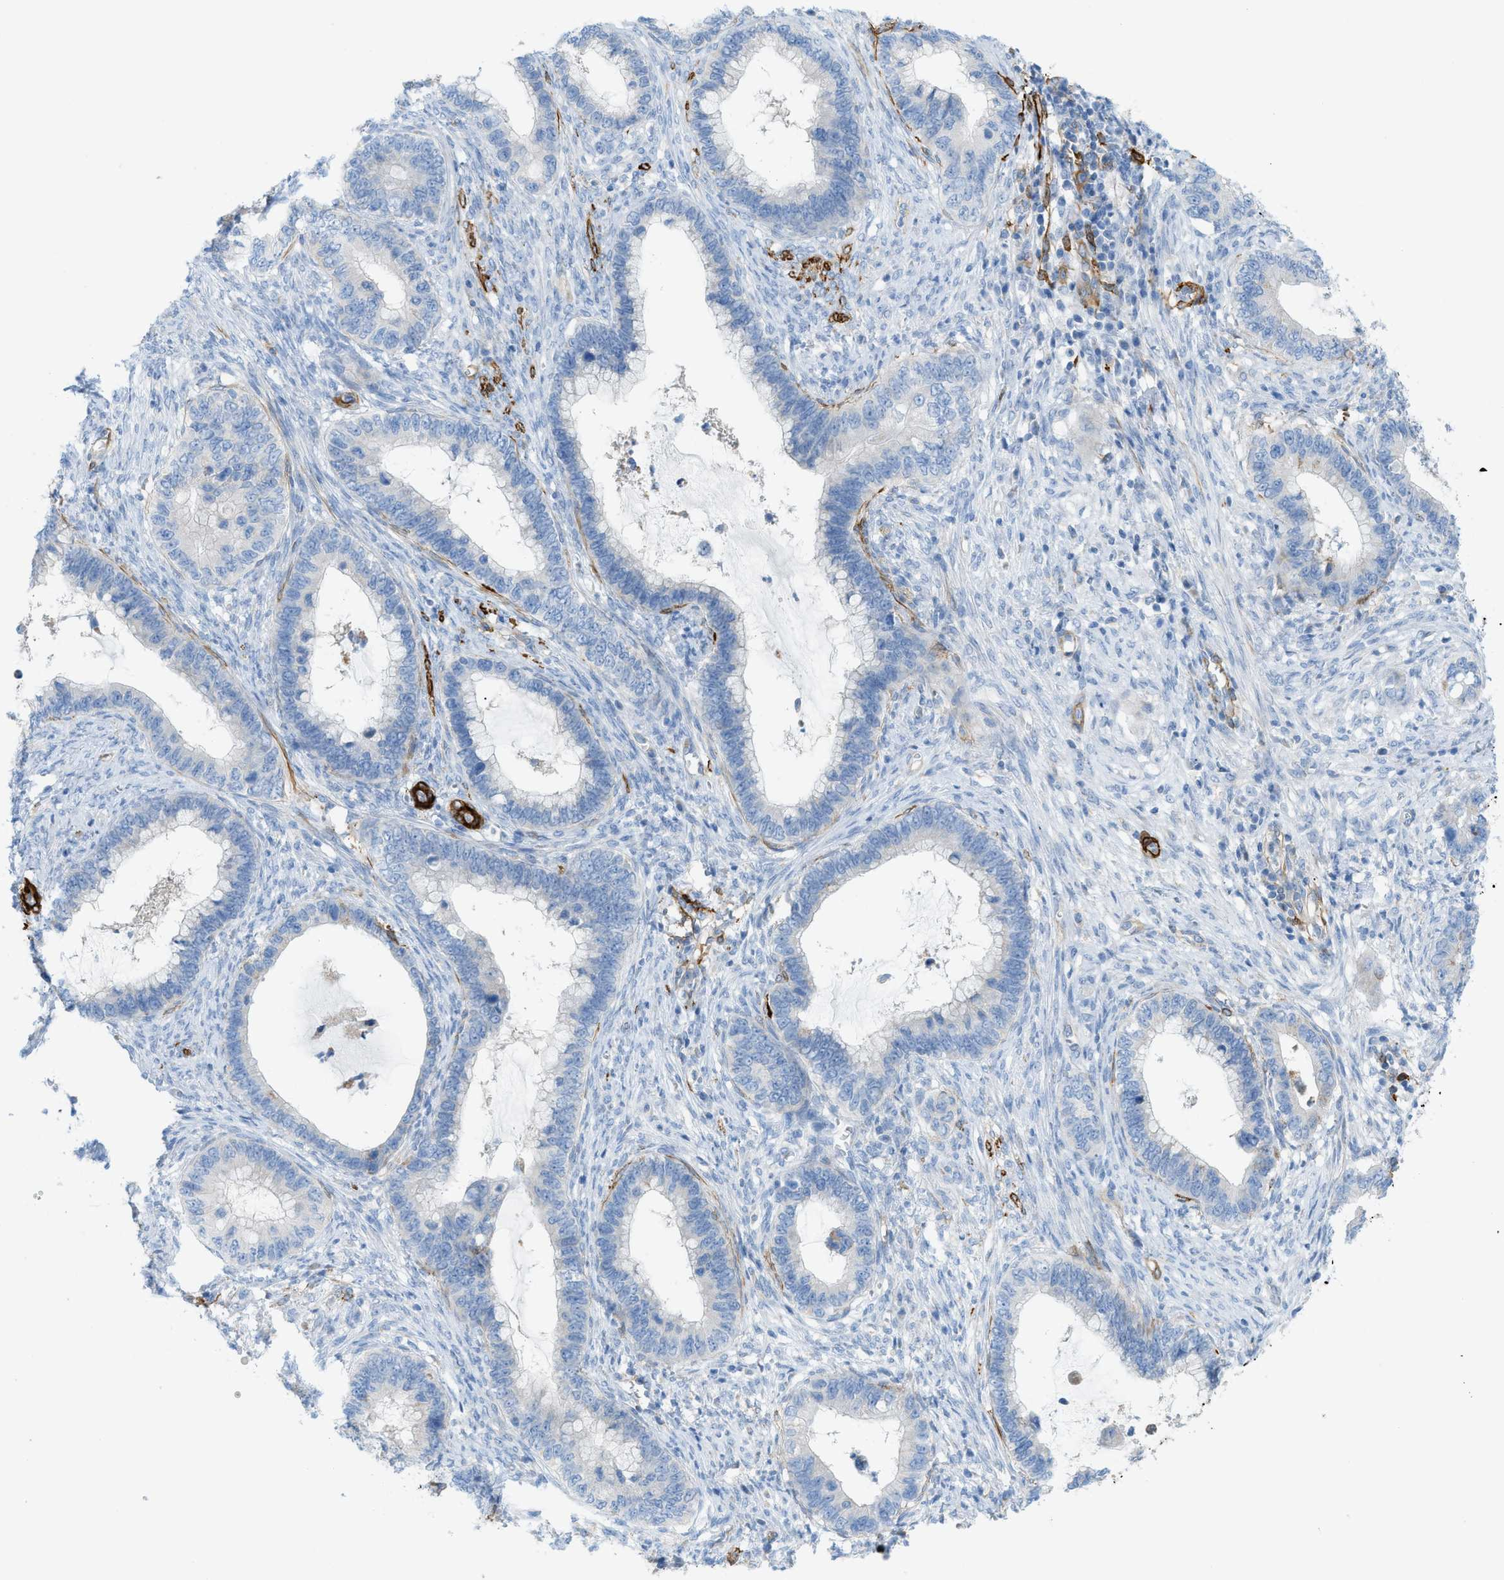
{"staining": {"intensity": "negative", "quantity": "none", "location": "none"}, "tissue": "cervical cancer", "cell_type": "Tumor cells", "image_type": "cancer", "snomed": [{"axis": "morphology", "description": "Adenocarcinoma, NOS"}, {"axis": "topography", "description": "Cervix"}], "caption": "Tumor cells show no significant protein positivity in cervical cancer.", "gene": "MYH11", "patient": {"sex": "female", "age": 44}}